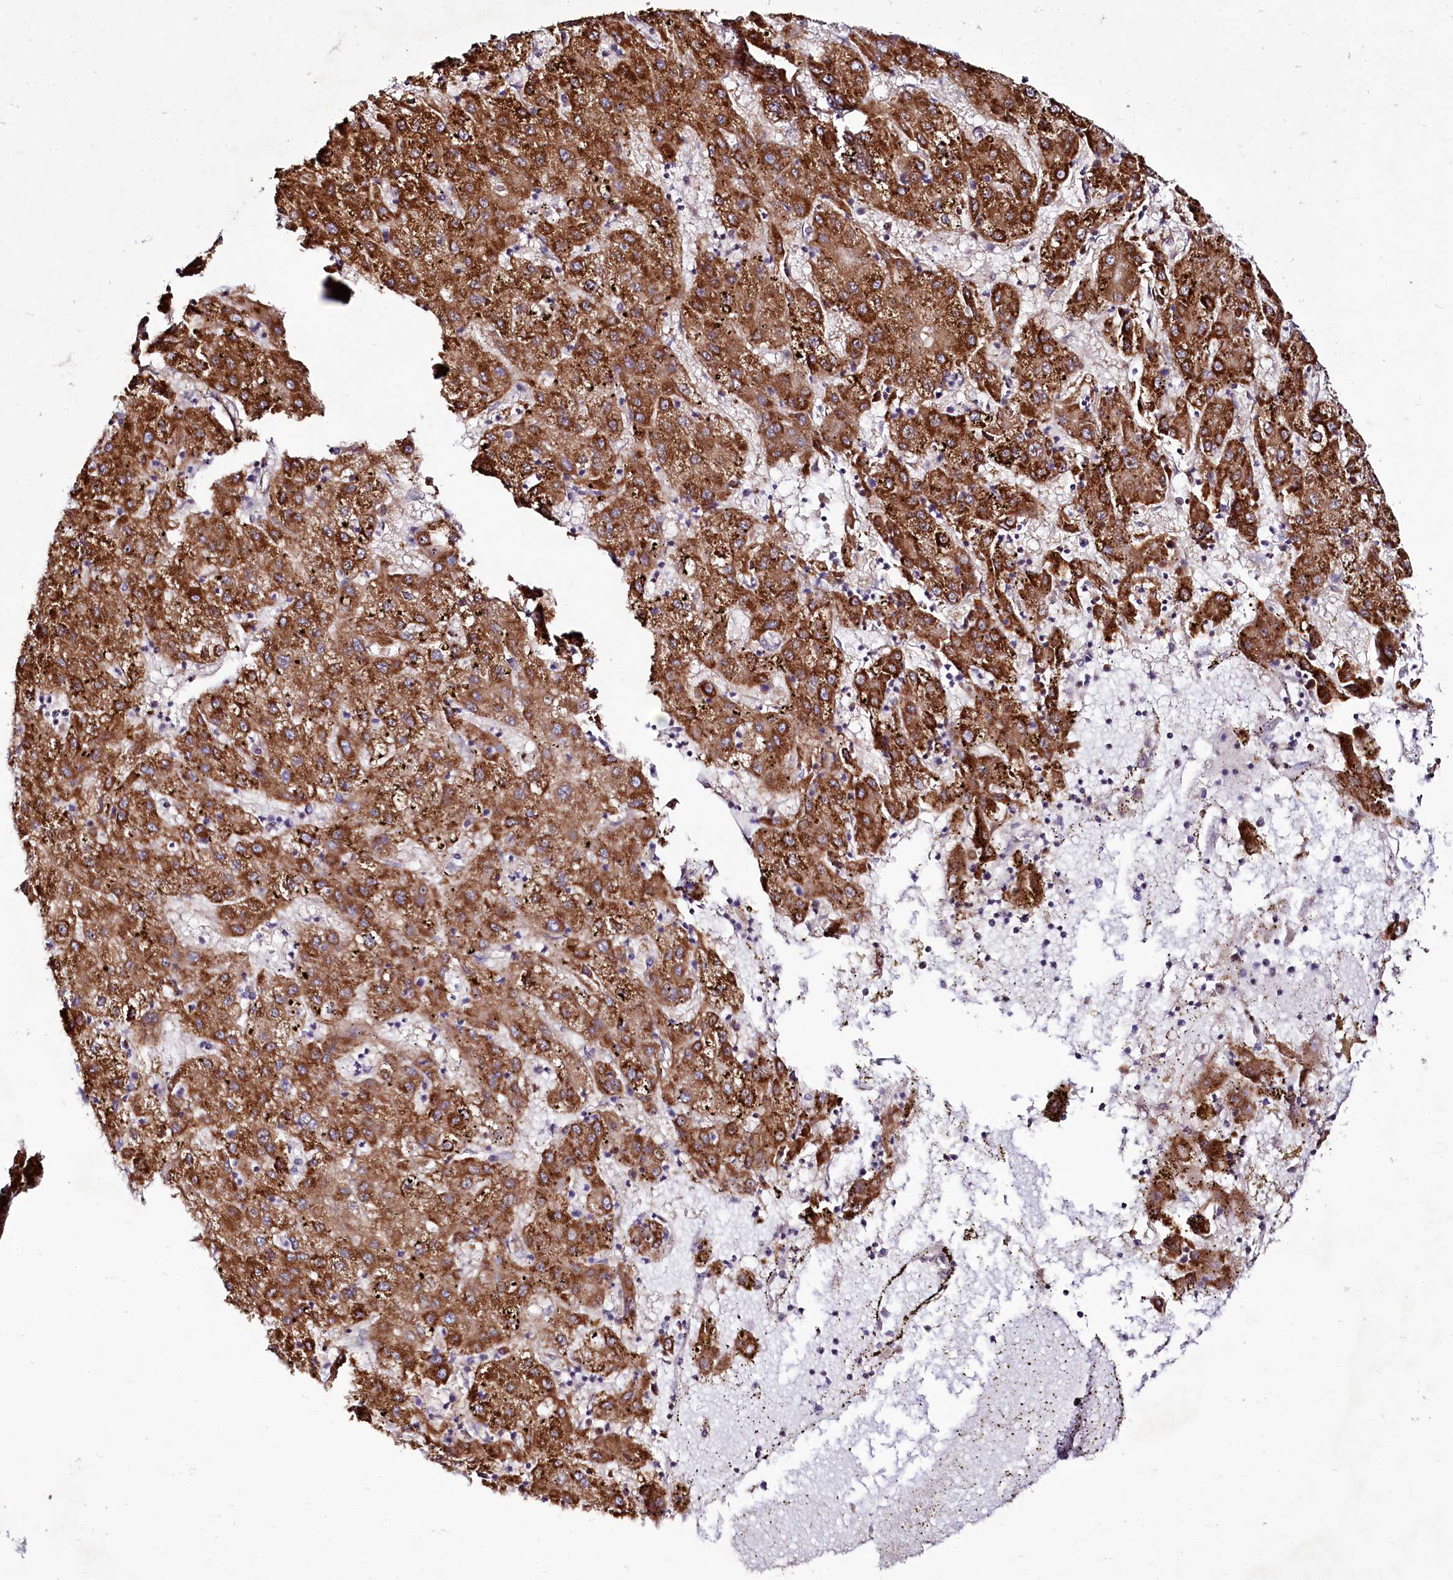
{"staining": {"intensity": "strong", "quantity": ">75%", "location": "cytoplasmic/membranous"}, "tissue": "liver cancer", "cell_type": "Tumor cells", "image_type": "cancer", "snomed": [{"axis": "morphology", "description": "Carcinoma, Hepatocellular, NOS"}, {"axis": "topography", "description": "Liver"}], "caption": "A brown stain shows strong cytoplasmic/membranous staining of a protein in liver hepatocellular carcinoma tumor cells.", "gene": "ZC3H12C", "patient": {"sex": "male", "age": 72}}